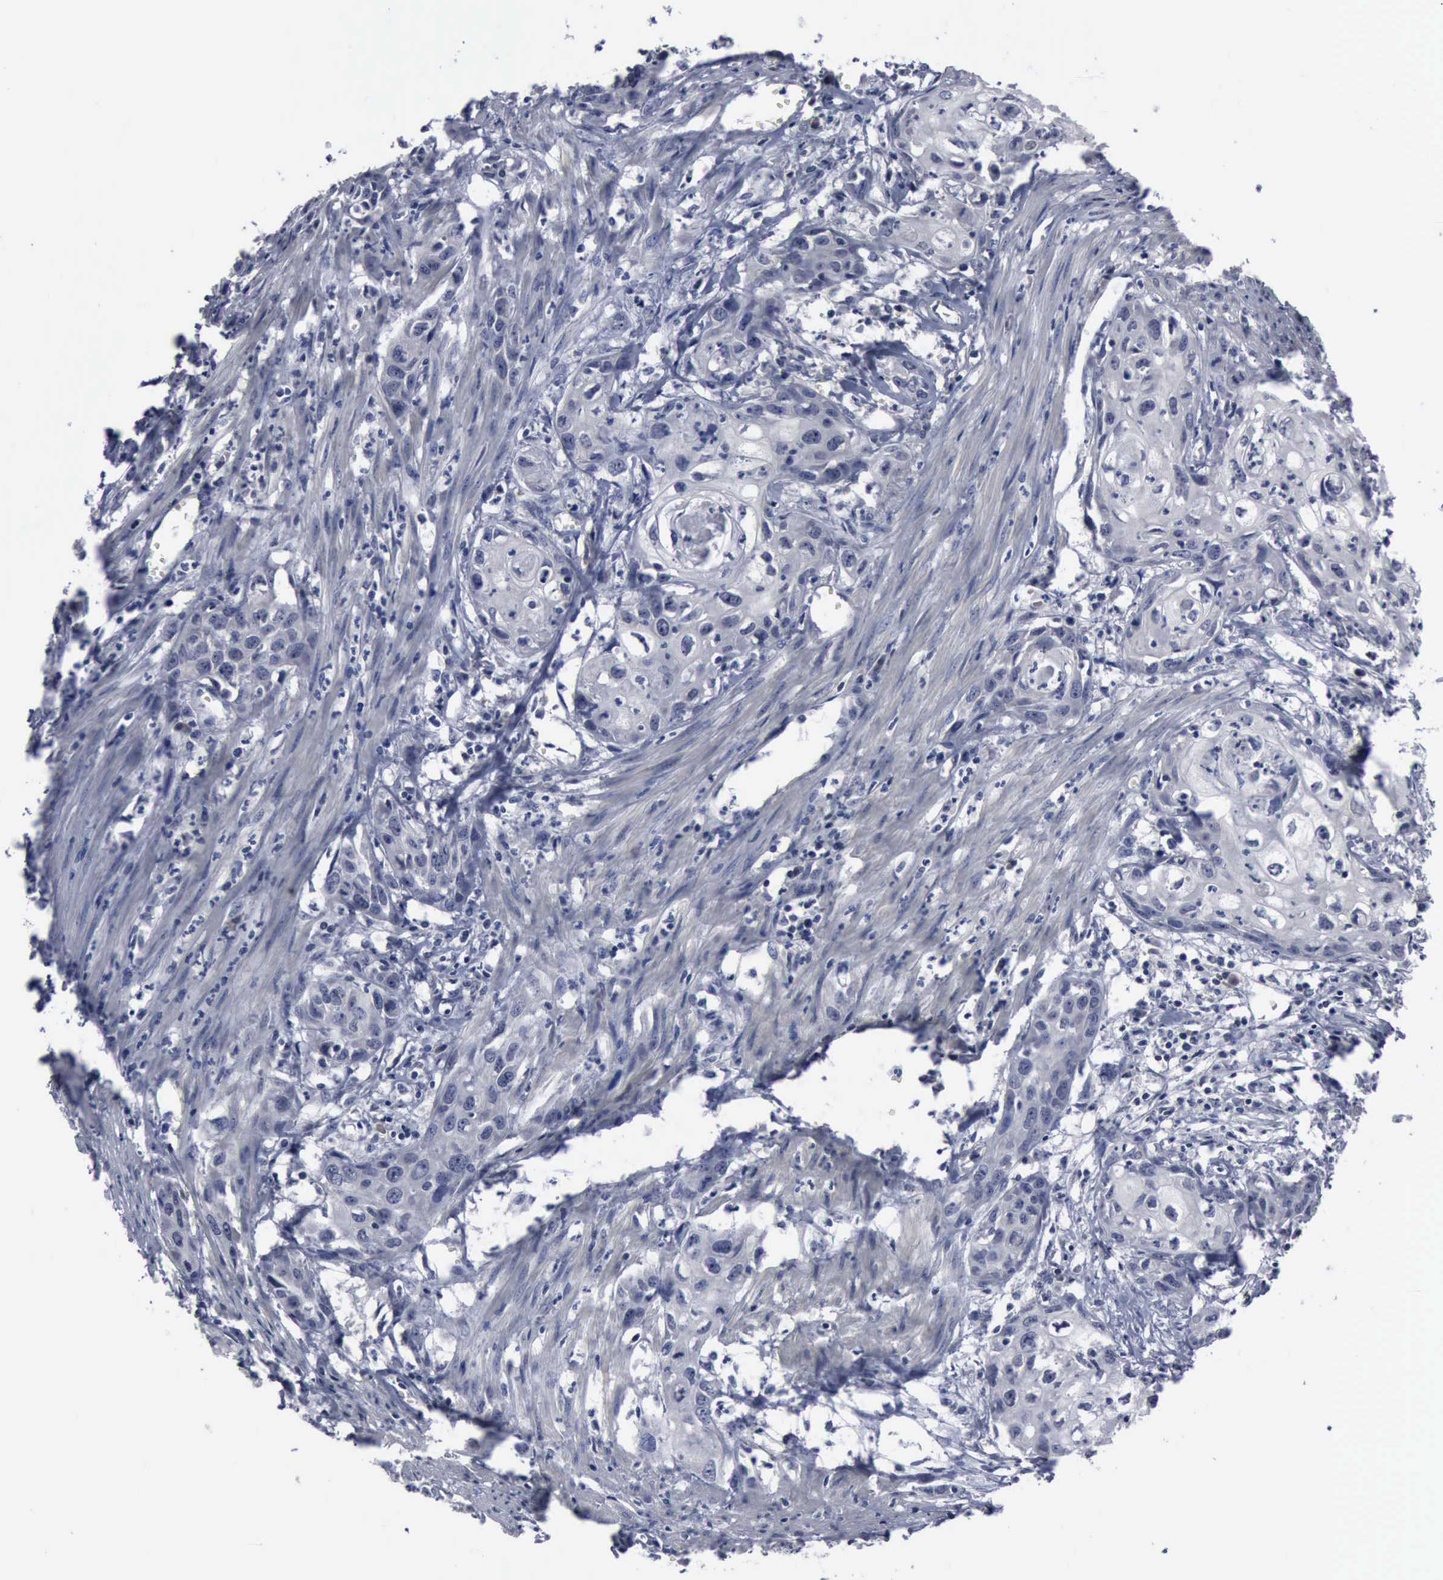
{"staining": {"intensity": "negative", "quantity": "none", "location": "none"}, "tissue": "urothelial cancer", "cell_type": "Tumor cells", "image_type": "cancer", "snomed": [{"axis": "morphology", "description": "Urothelial carcinoma, High grade"}, {"axis": "topography", "description": "Urinary bladder"}], "caption": "This is an IHC photomicrograph of human urothelial cancer. There is no staining in tumor cells.", "gene": "MYO18B", "patient": {"sex": "male", "age": 54}}